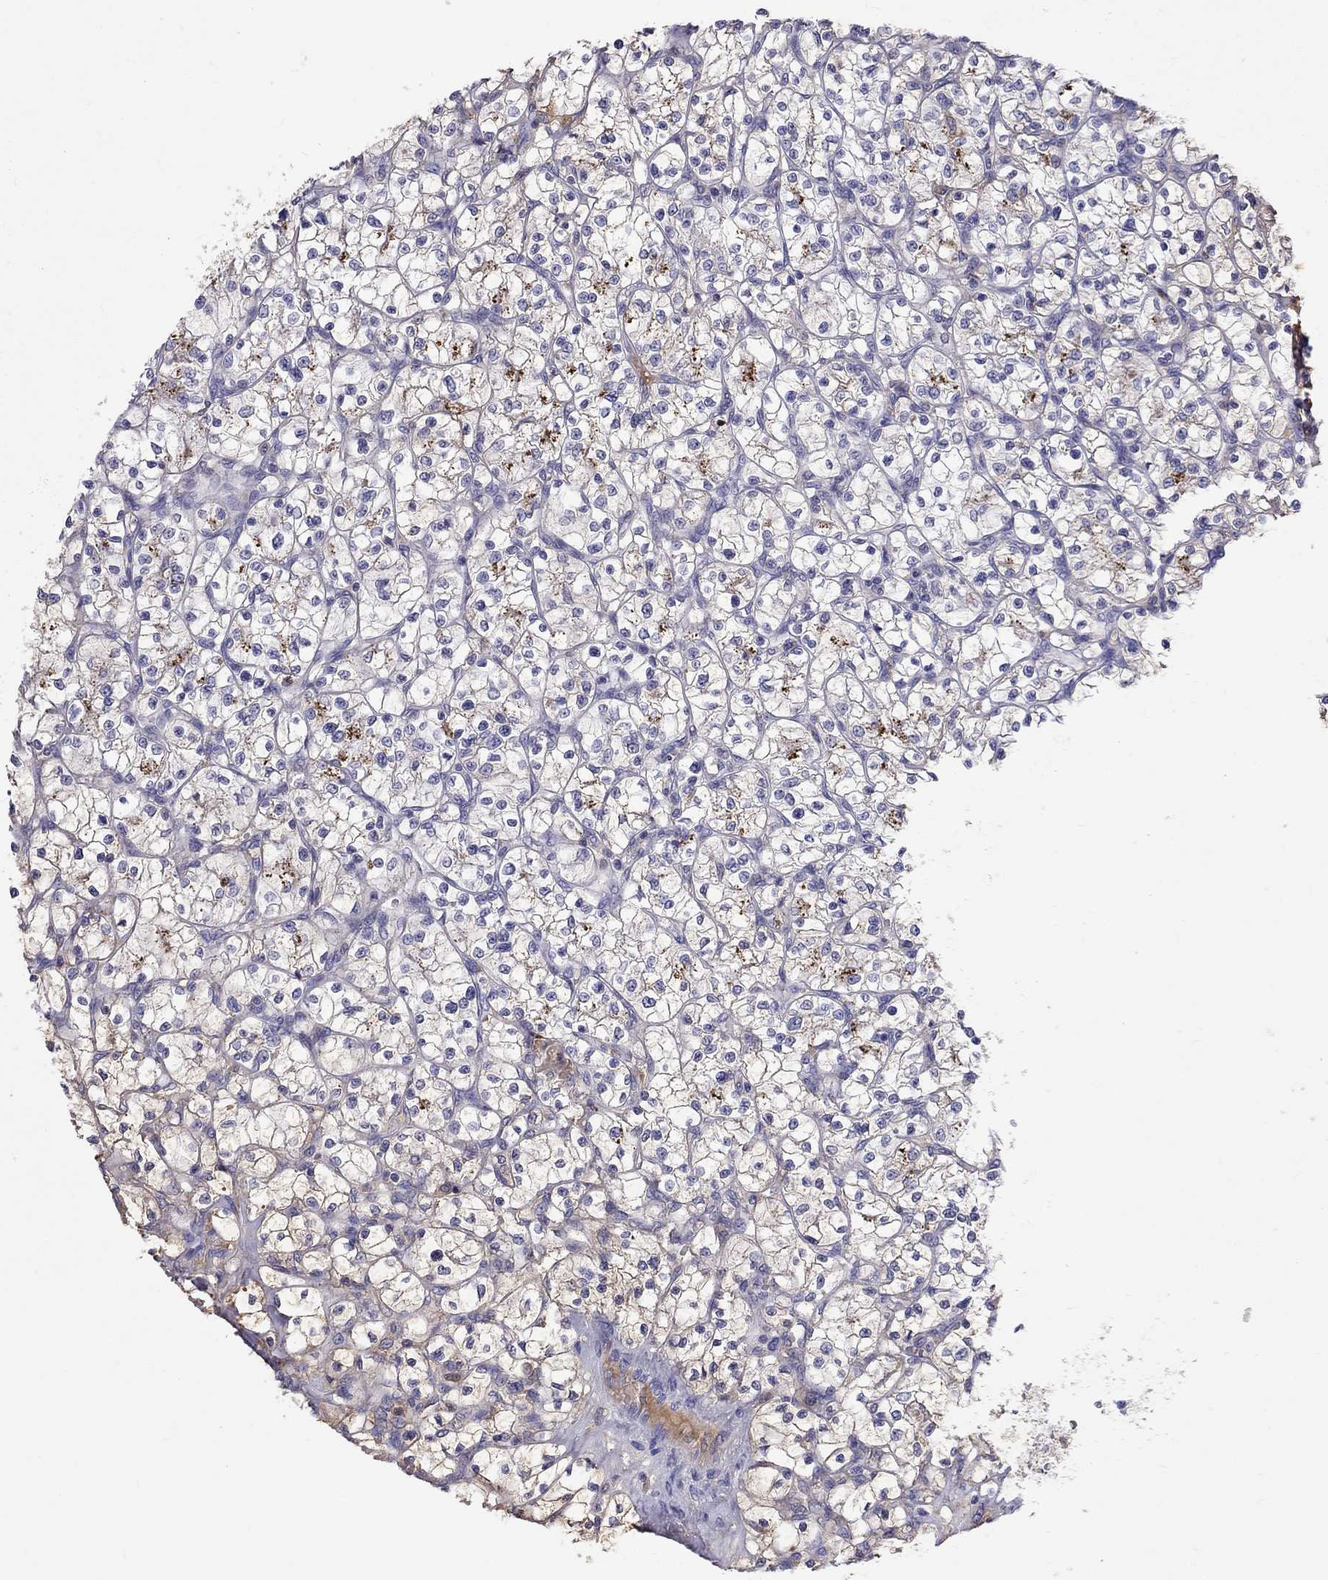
{"staining": {"intensity": "moderate", "quantity": "<25%", "location": "cytoplasmic/membranous"}, "tissue": "renal cancer", "cell_type": "Tumor cells", "image_type": "cancer", "snomed": [{"axis": "morphology", "description": "Adenocarcinoma, NOS"}, {"axis": "topography", "description": "Kidney"}], "caption": "A histopathology image of human renal cancer (adenocarcinoma) stained for a protein demonstrates moderate cytoplasmic/membranous brown staining in tumor cells.", "gene": "SERPINA3", "patient": {"sex": "female", "age": 64}}